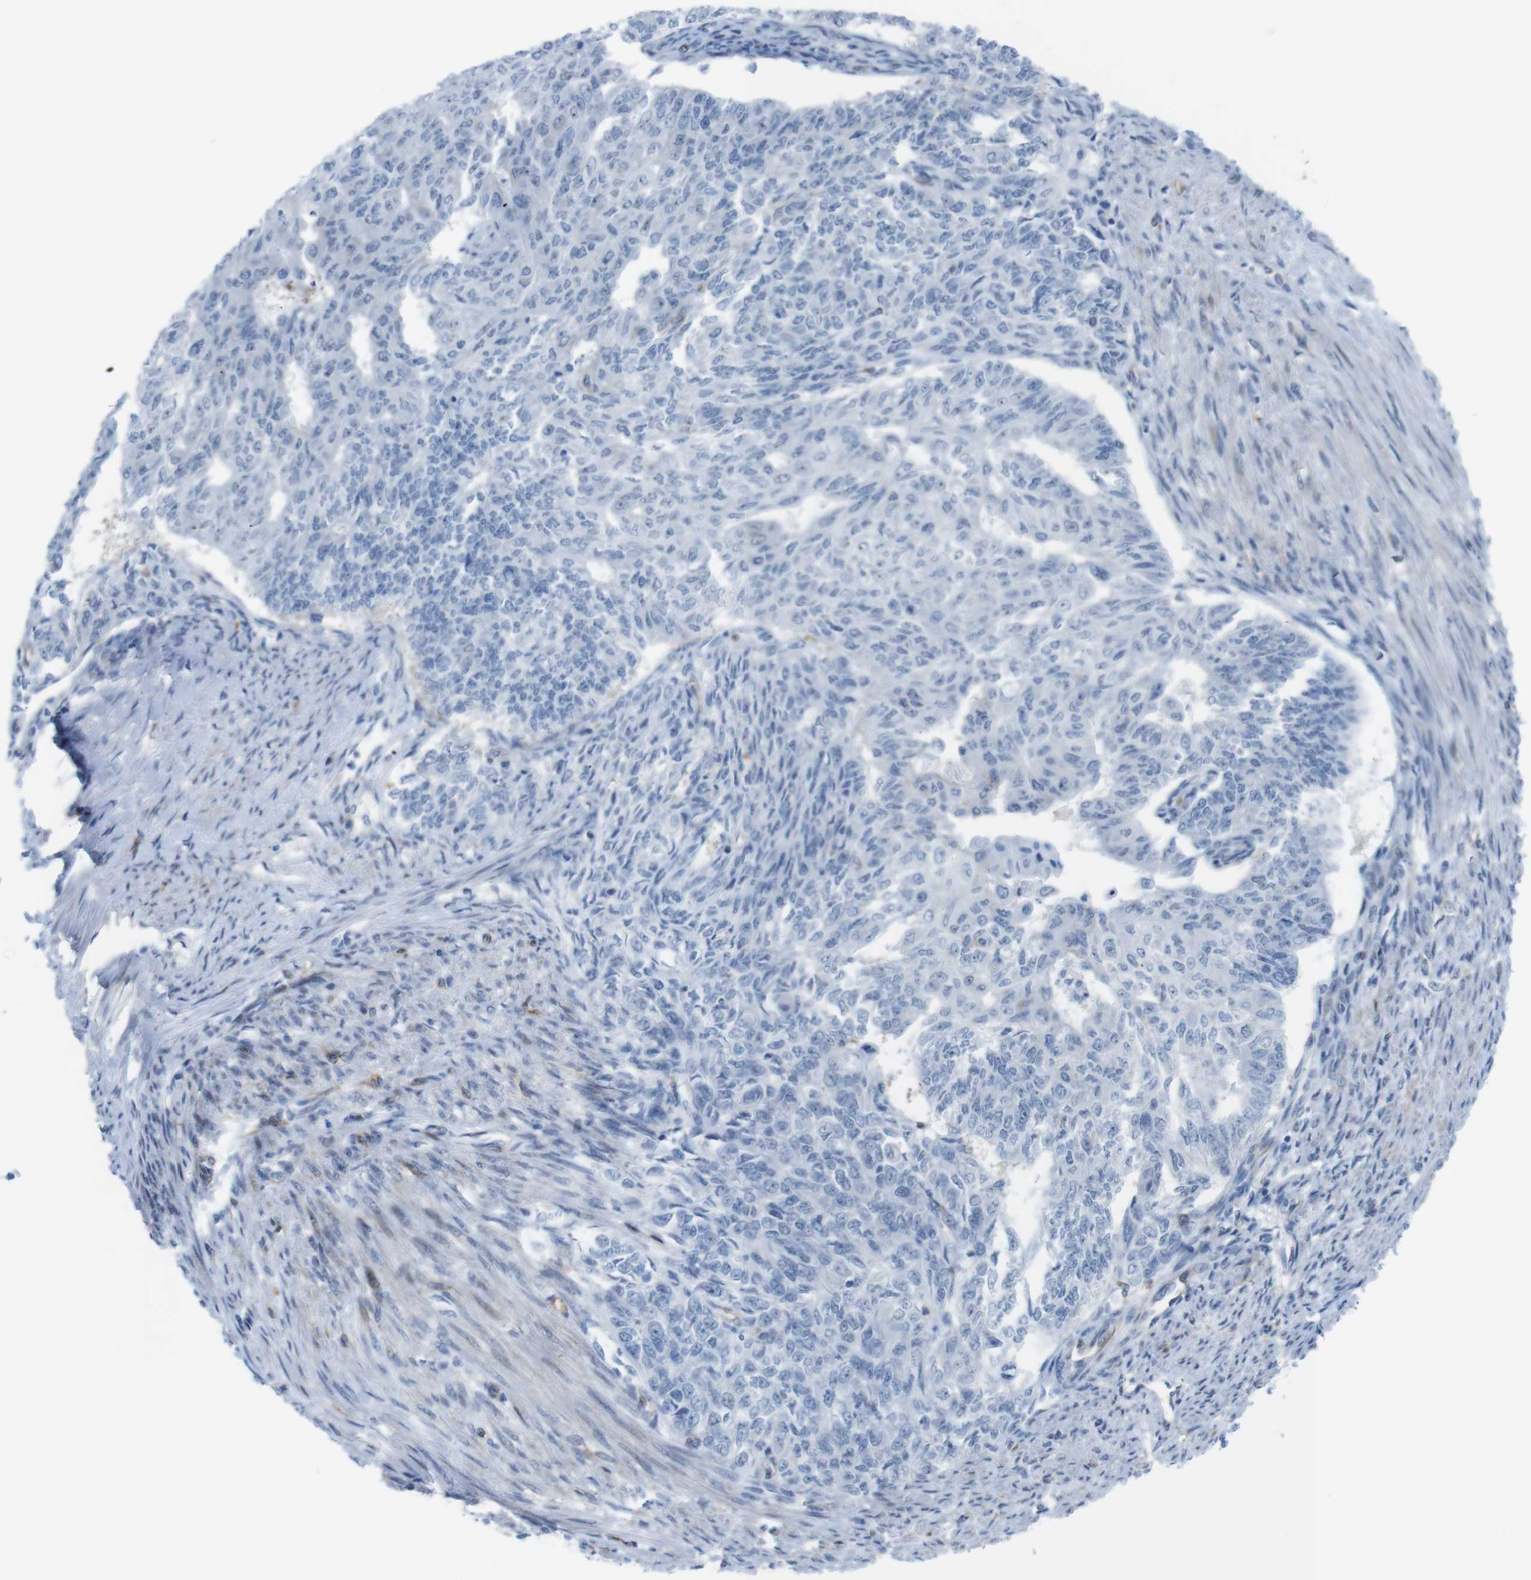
{"staining": {"intensity": "negative", "quantity": "none", "location": "none"}, "tissue": "endometrial cancer", "cell_type": "Tumor cells", "image_type": "cancer", "snomed": [{"axis": "morphology", "description": "Adenocarcinoma, NOS"}, {"axis": "topography", "description": "Endometrium"}], "caption": "The photomicrograph demonstrates no staining of tumor cells in endometrial adenocarcinoma.", "gene": "DIAPH2", "patient": {"sex": "female", "age": 32}}